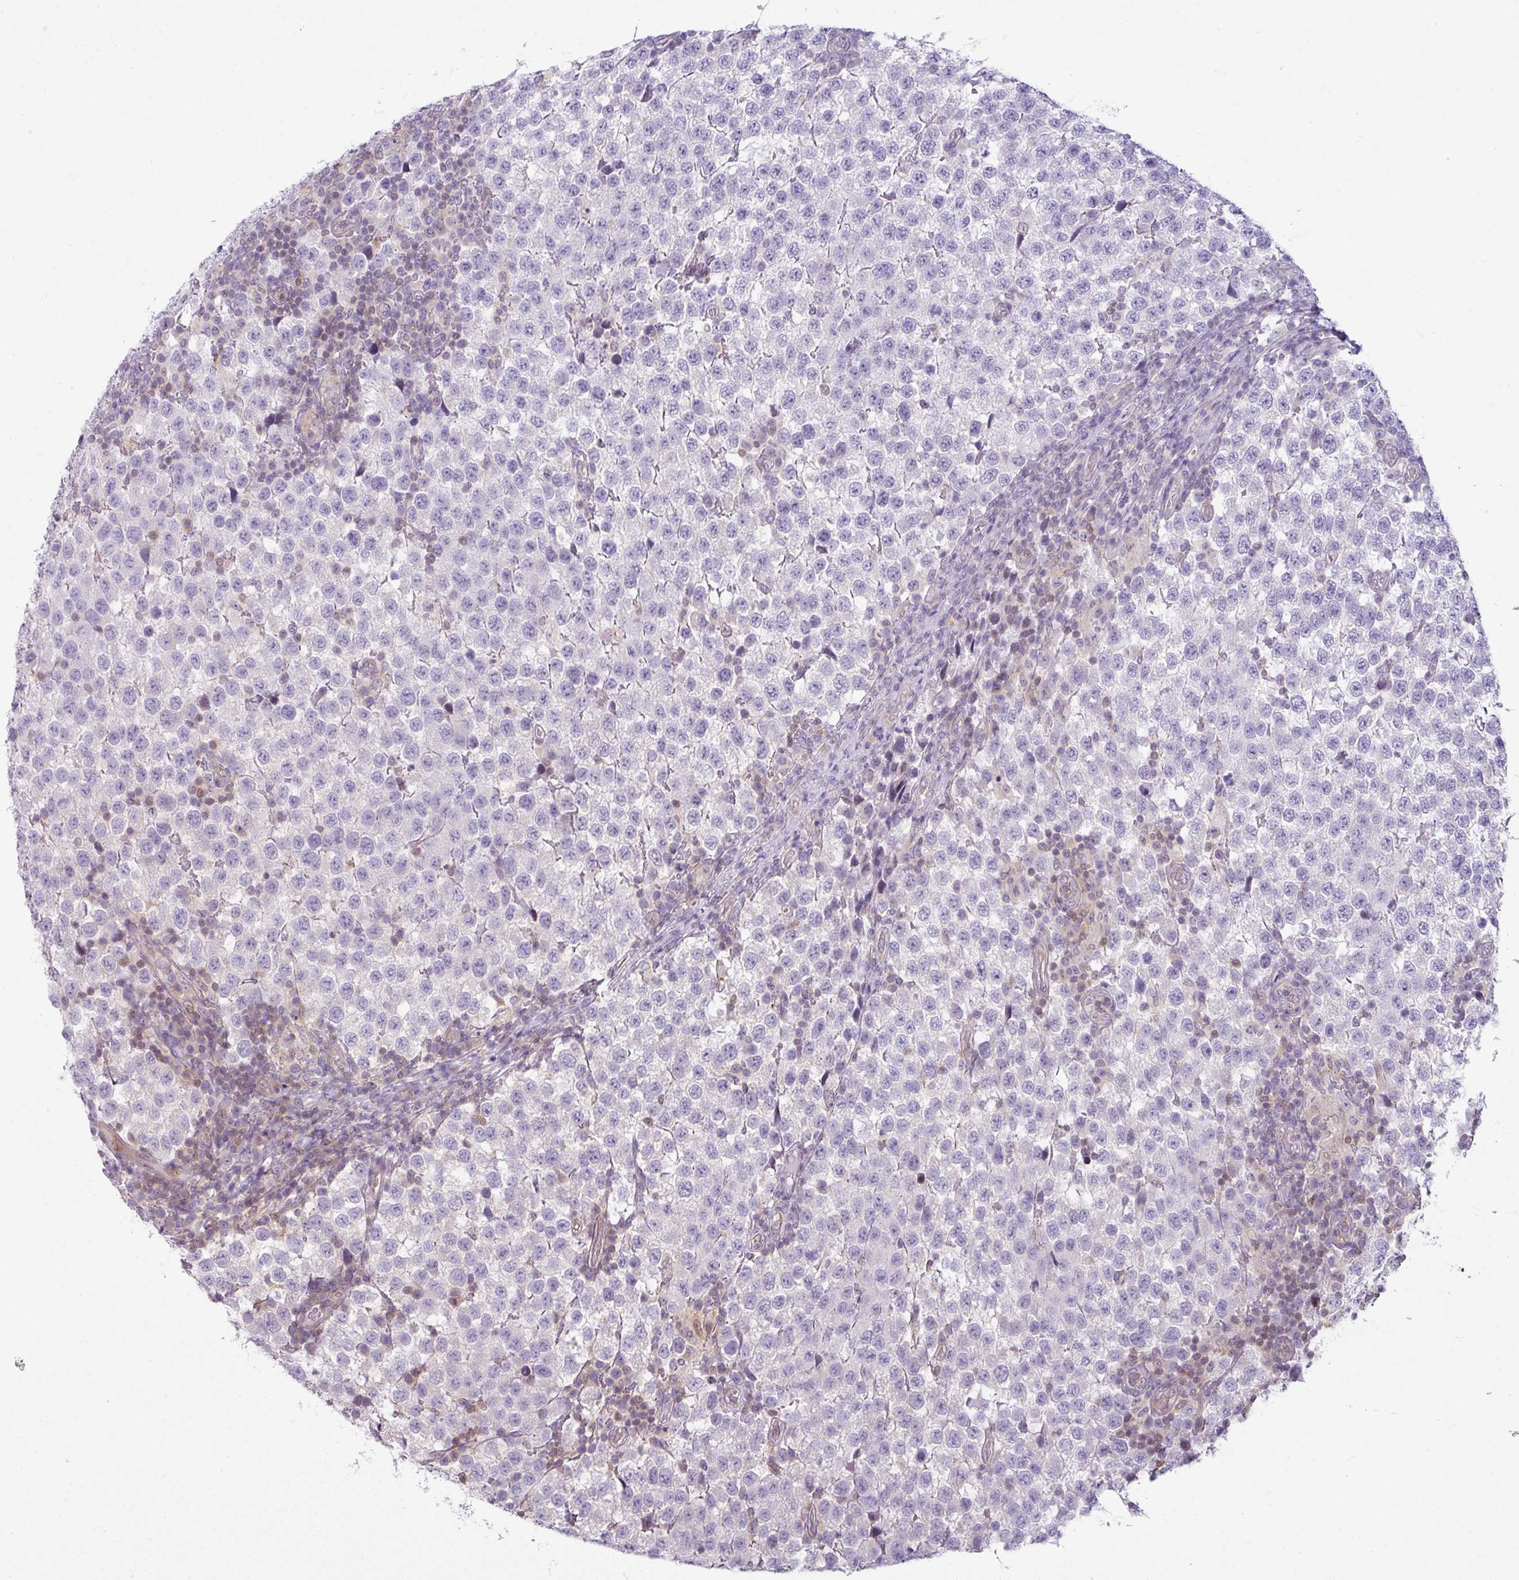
{"staining": {"intensity": "negative", "quantity": "none", "location": "none"}, "tissue": "testis cancer", "cell_type": "Tumor cells", "image_type": "cancer", "snomed": [{"axis": "morphology", "description": "Seminoma, NOS"}, {"axis": "topography", "description": "Testis"}], "caption": "IHC micrograph of testis seminoma stained for a protein (brown), which reveals no staining in tumor cells.", "gene": "STAT5A", "patient": {"sex": "male", "age": 34}}